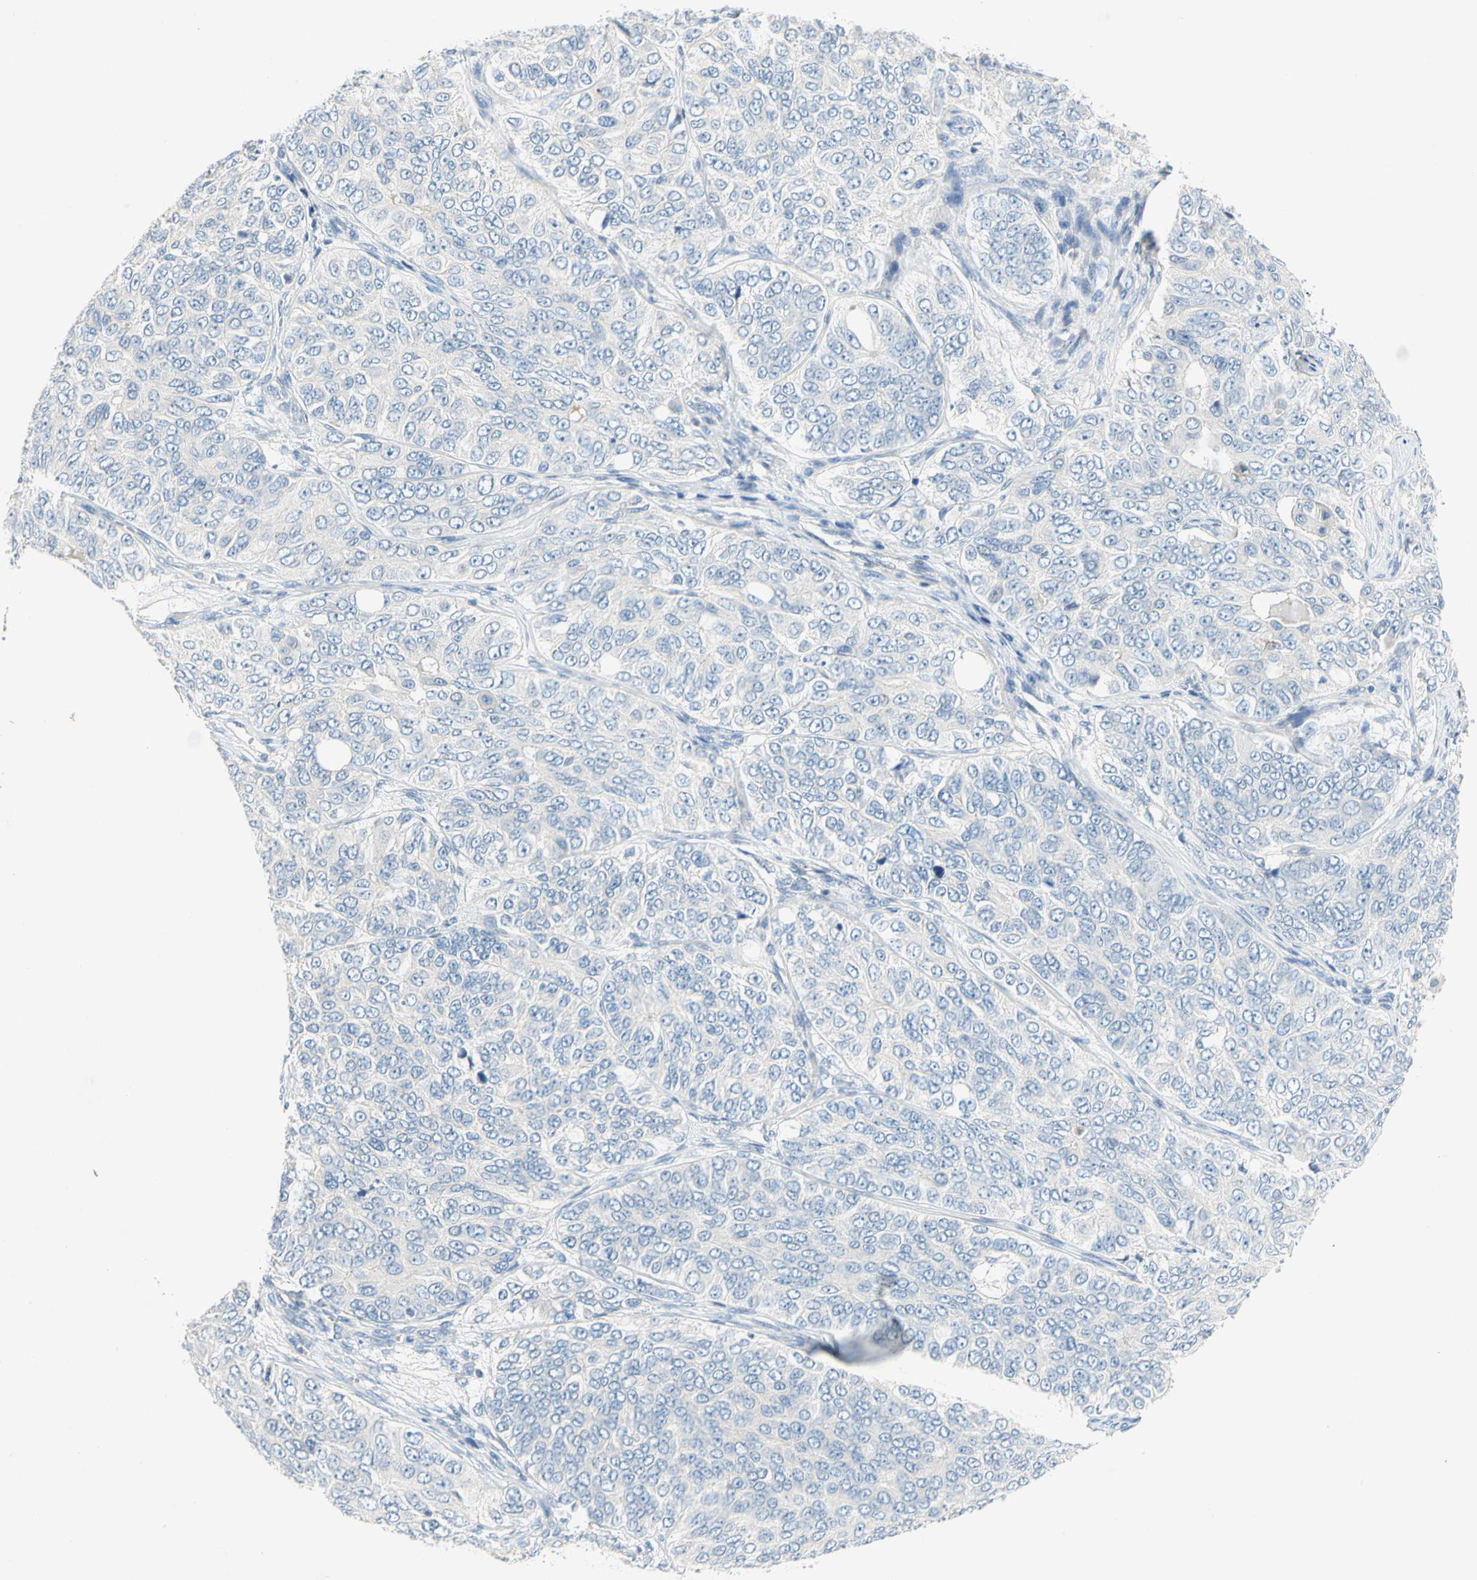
{"staining": {"intensity": "negative", "quantity": "none", "location": "none"}, "tissue": "ovarian cancer", "cell_type": "Tumor cells", "image_type": "cancer", "snomed": [{"axis": "morphology", "description": "Carcinoma, endometroid"}, {"axis": "topography", "description": "Ovary"}], "caption": "Immunohistochemical staining of human ovarian cancer (endometroid carcinoma) exhibits no significant expression in tumor cells.", "gene": "CCM2L", "patient": {"sex": "female", "age": 51}}